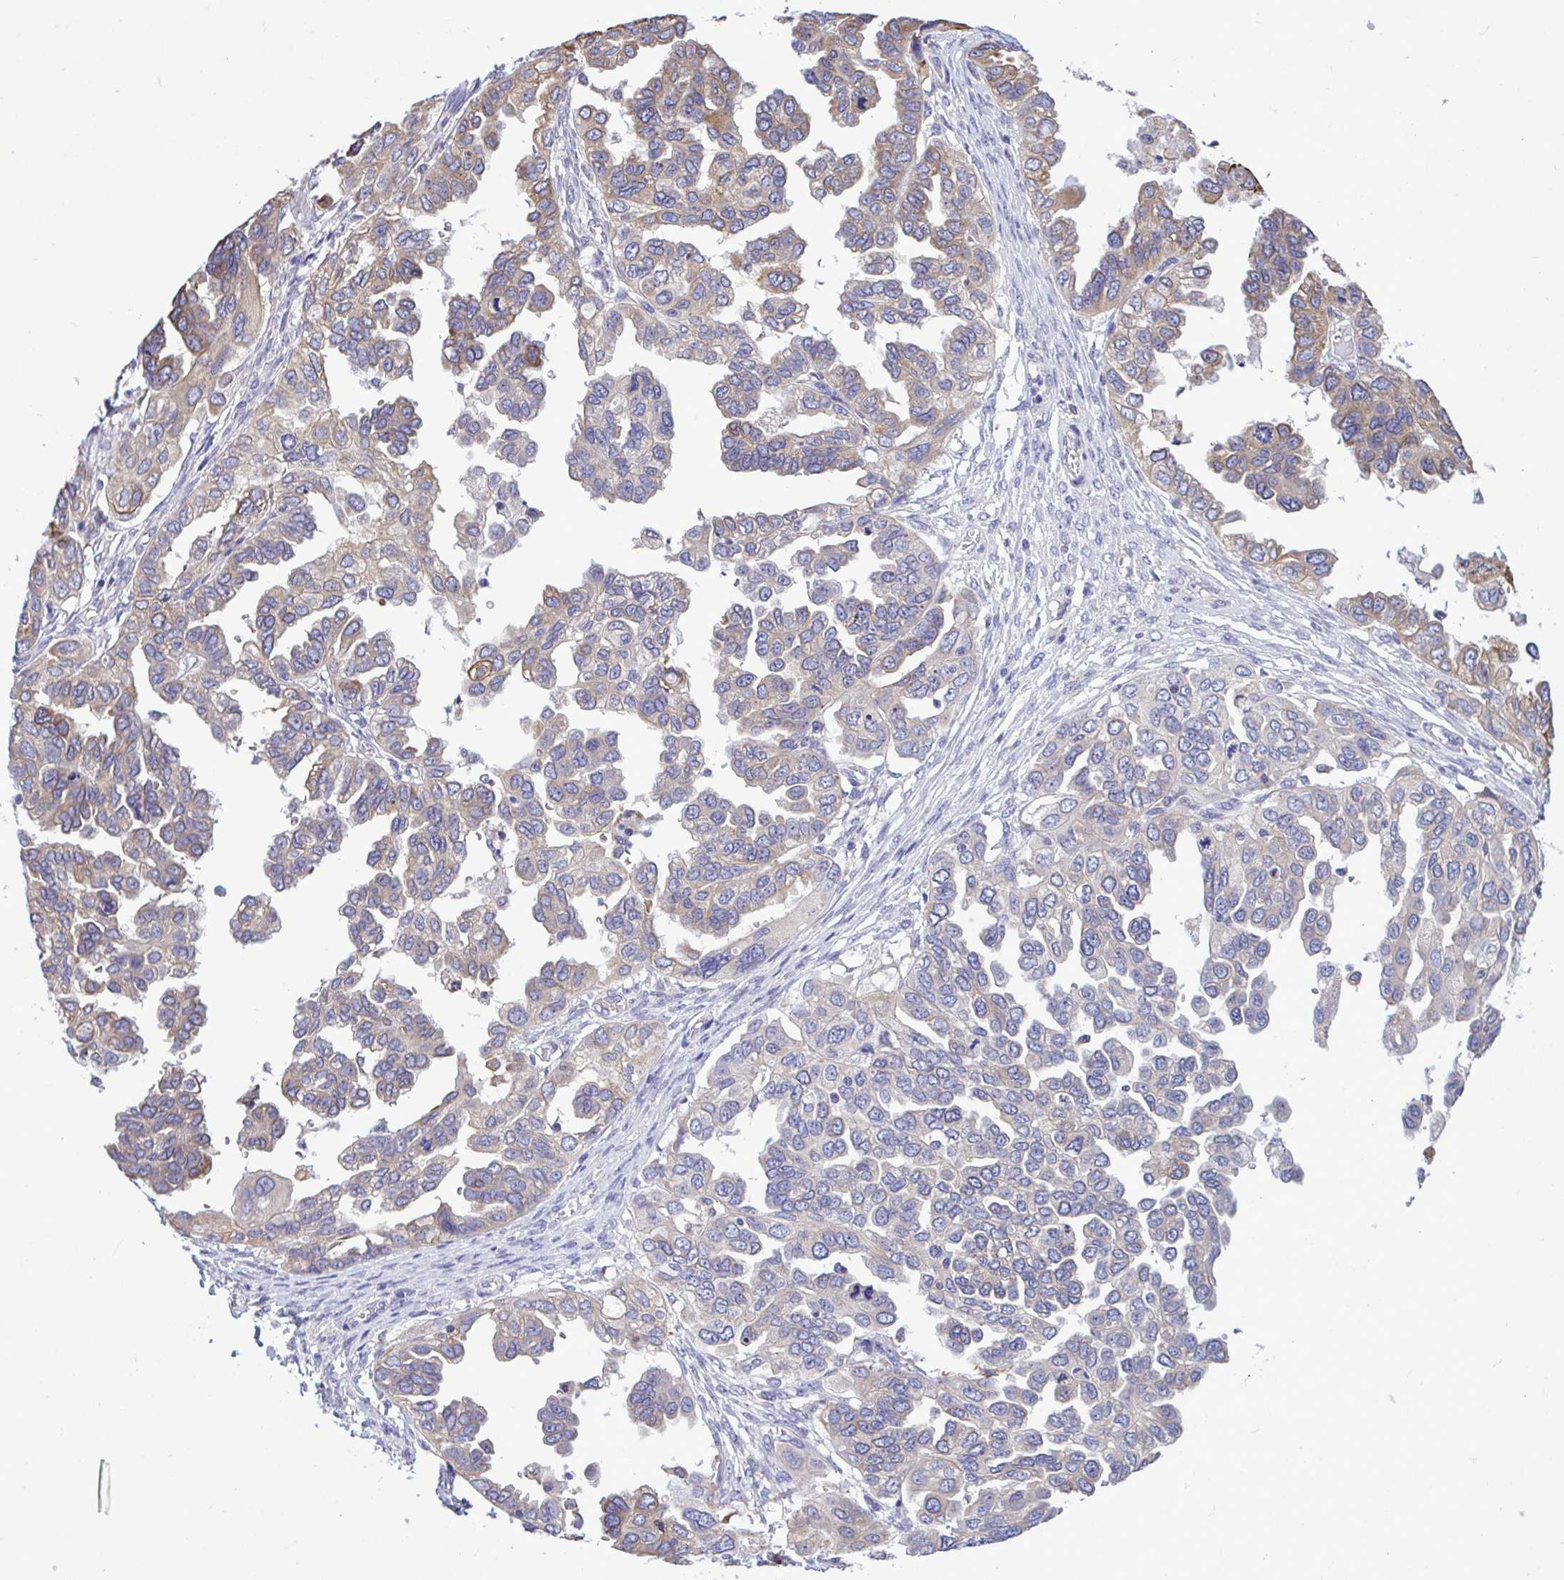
{"staining": {"intensity": "weak", "quantity": "25%-75%", "location": "cytoplasmic/membranous"}, "tissue": "ovarian cancer", "cell_type": "Tumor cells", "image_type": "cancer", "snomed": [{"axis": "morphology", "description": "Cystadenocarcinoma, serous, NOS"}, {"axis": "topography", "description": "Ovary"}], "caption": "An image of ovarian cancer stained for a protein displays weak cytoplasmic/membranous brown staining in tumor cells. (IHC, brightfield microscopy, high magnification).", "gene": "PIGK", "patient": {"sex": "female", "age": 53}}